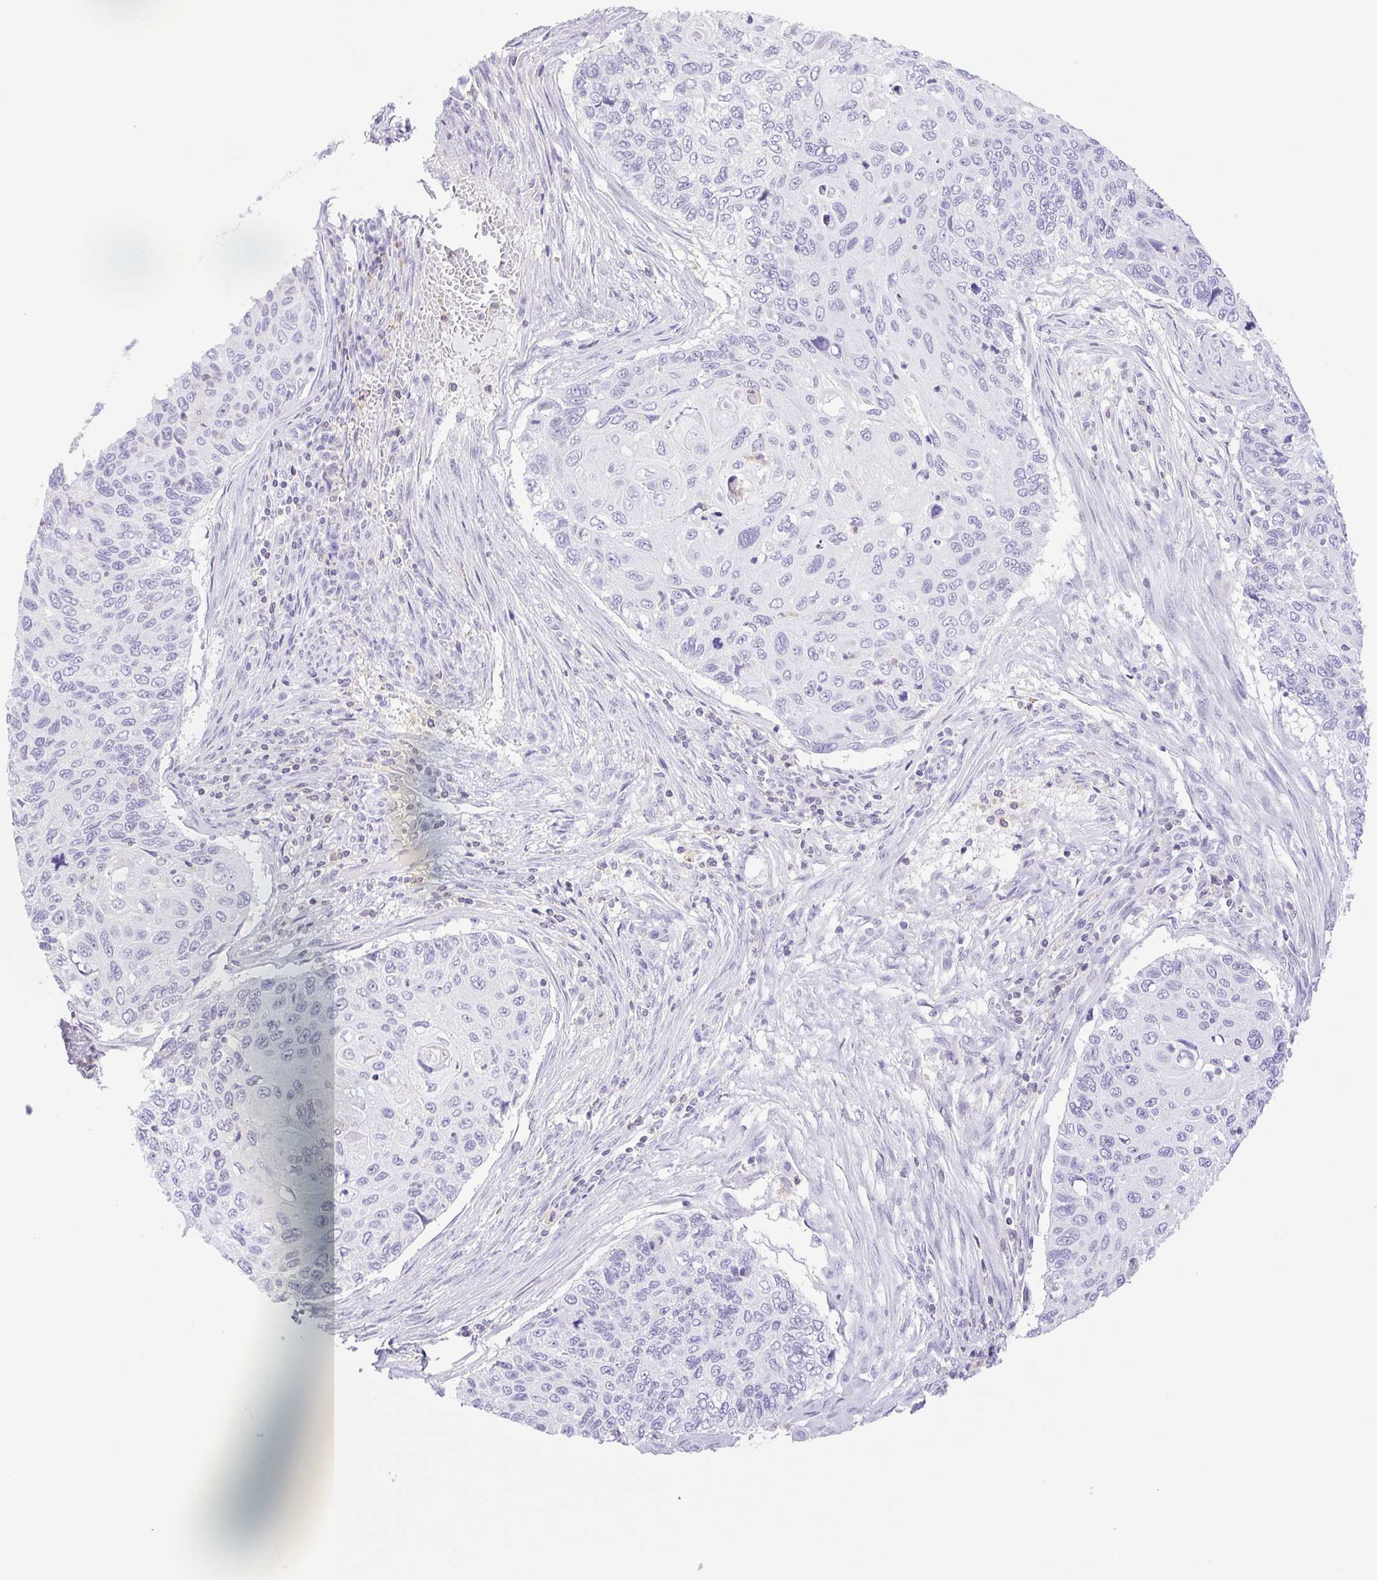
{"staining": {"intensity": "negative", "quantity": "none", "location": "none"}, "tissue": "cervical cancer", "cell_type": "Tumor cells", "image_type": "cancer", "snomed": [{"axis": "morphology", "description": "Squamous cell carcinoma, NOS"}, {"axis": "topography", "description": "Cervix"}], "caption": "Tumor cells show no significant protein positivity in squamous cell carcinoma (cervical). (DAB immunohistochemistry (IHC) with hematoxylin counter stain).", "gene": "SYNPR", "patient": {"sex": "female", "age": 70}}